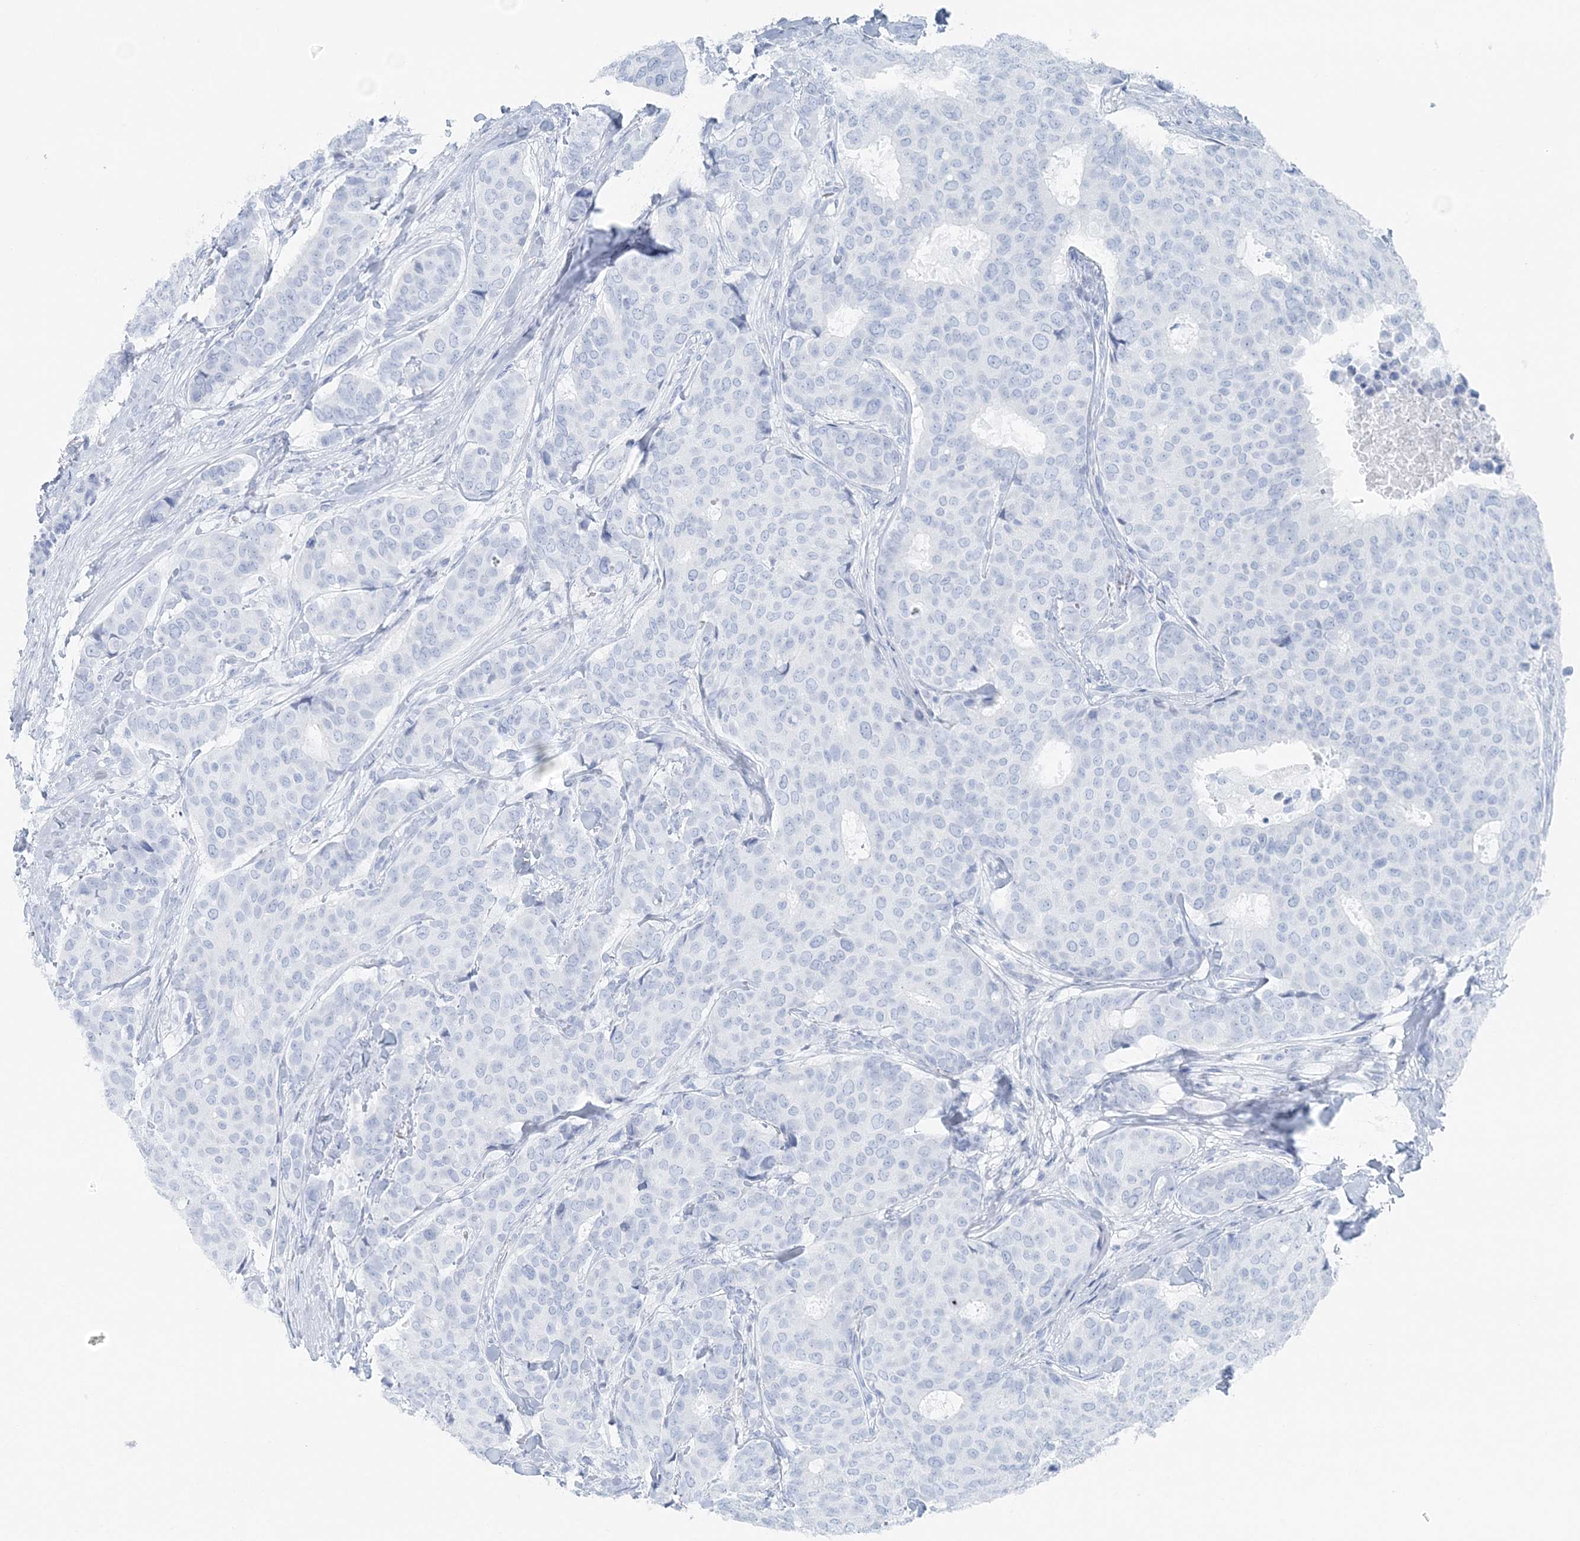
{"staining": {"intensity": "negative", "quantity": "none", "location": "none"}, "tissue": "breast cancer", "cell_type": "Tumor cells", "image_type": "cancer", "snomed": [{"axis": "morphology", "description": "Duct carcinoma"}, {"axis": "topography", "description": "Breast"}], "caption": "A high-resolution photomicrograph shows immunohistochemistry staining of breast infiltrating ductal carcinoma, which shows no significant staining in tumor cells. Nuclei are stained in blue.", "gene": "ATP11A", "patient": {"sex": "female", "age": 75}}